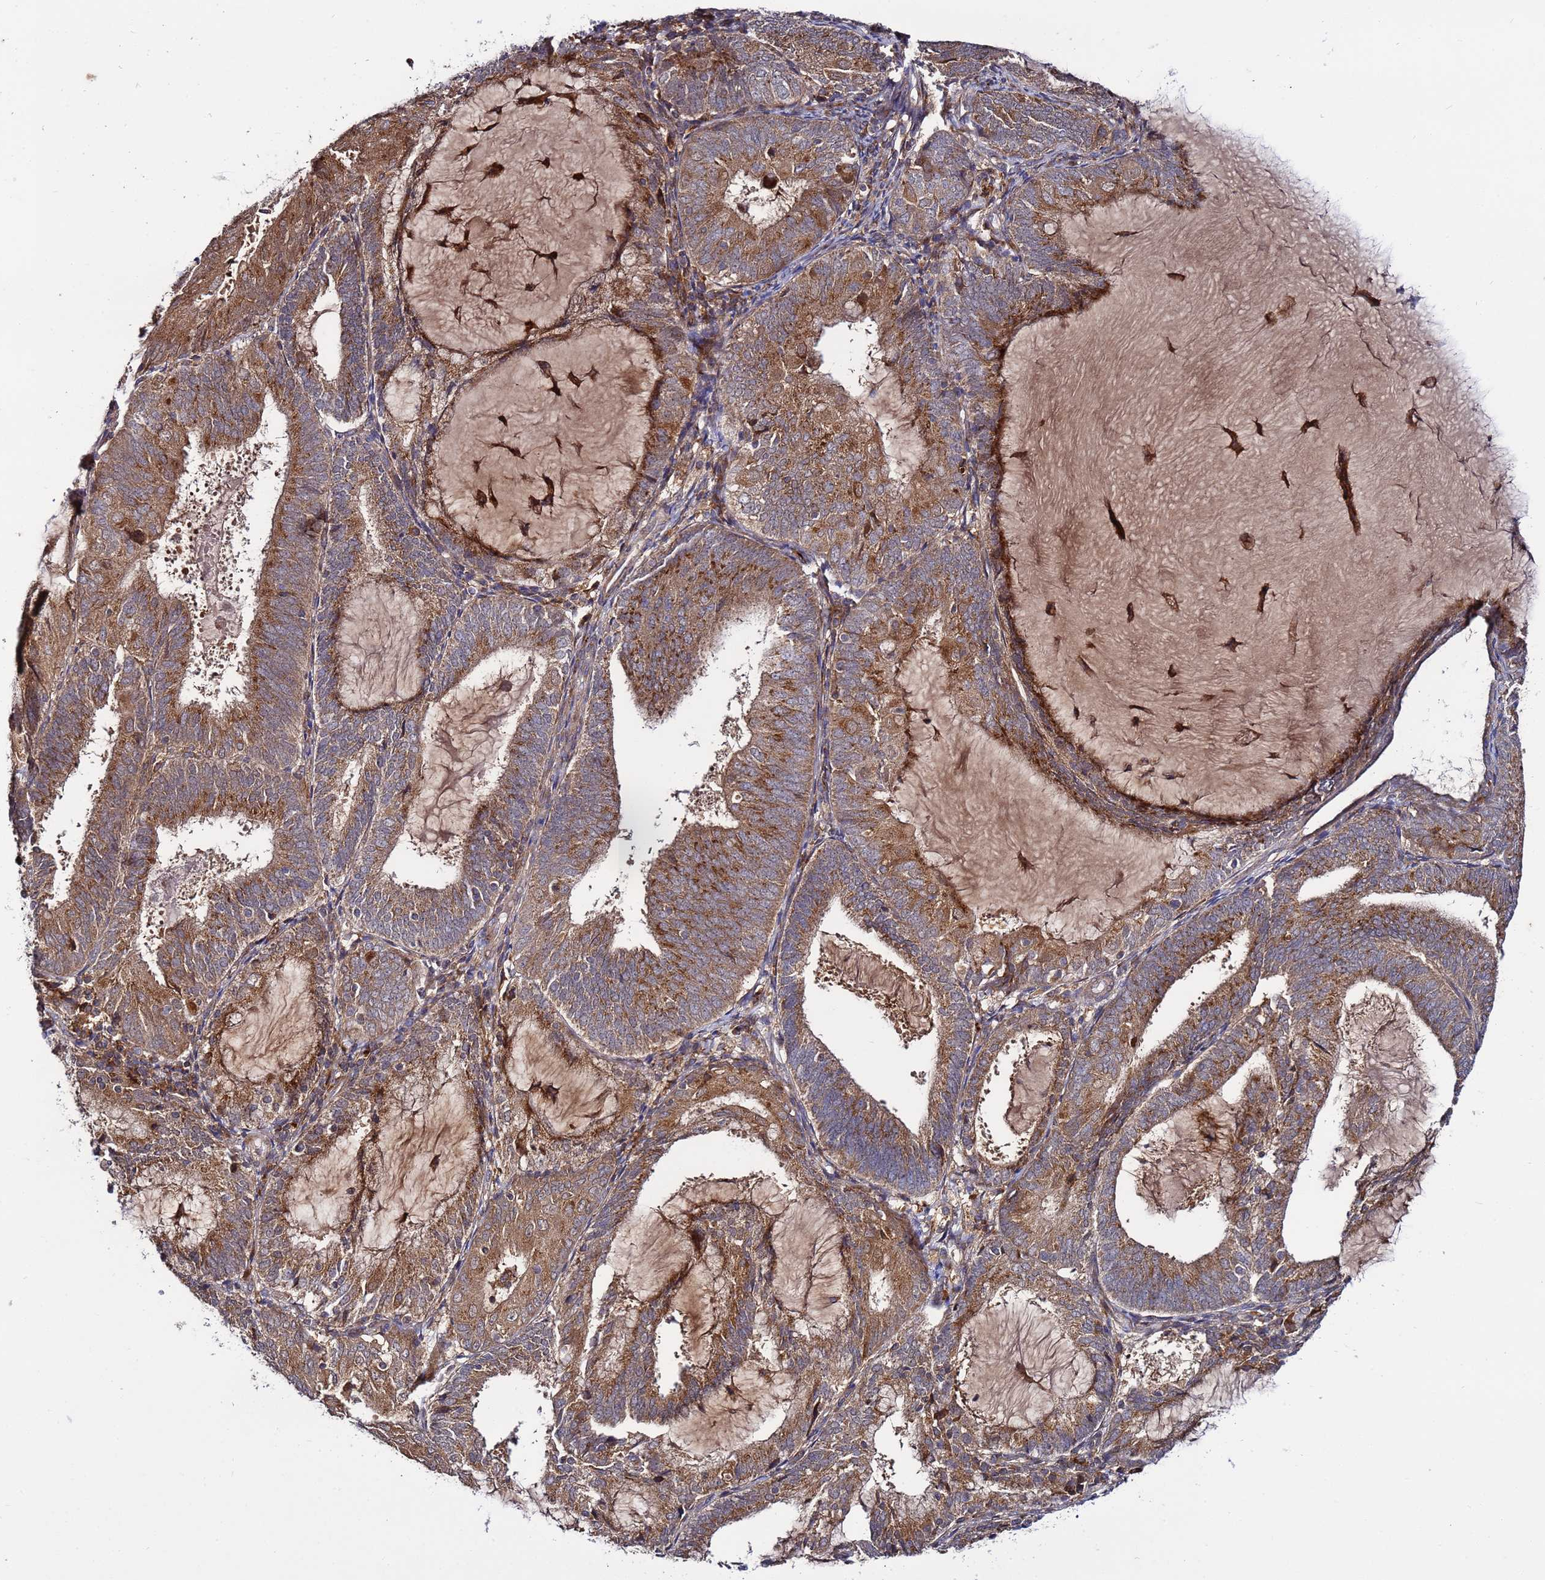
{"staining": {"intensity": "moderate", "quantity": ">75%", "location": "cytoplasmic/membranous"}, "tissue": "endometrial cancer", "cell_type": "Tumor cells", "image_type": "cancer", "snomed": [{"axis": "morphology", "description": "Adenocarcinoma, NOS"}, {"axis": "topography", "description": "Endometrium"}], "caption": "Tumor cells demonstrate medium levels of moderate cytoplasmic/membranous staining in about >75% of cells in adenocarcinoma (endometrial). The staining was performed using DAB (3,3'-diaminobenzidine), with brown indicating positive protein expression. Nuclei are stained blue with hematoxylin.", "gene": "TMEM176B", "patient": {"sex": "female", "age": 81}}